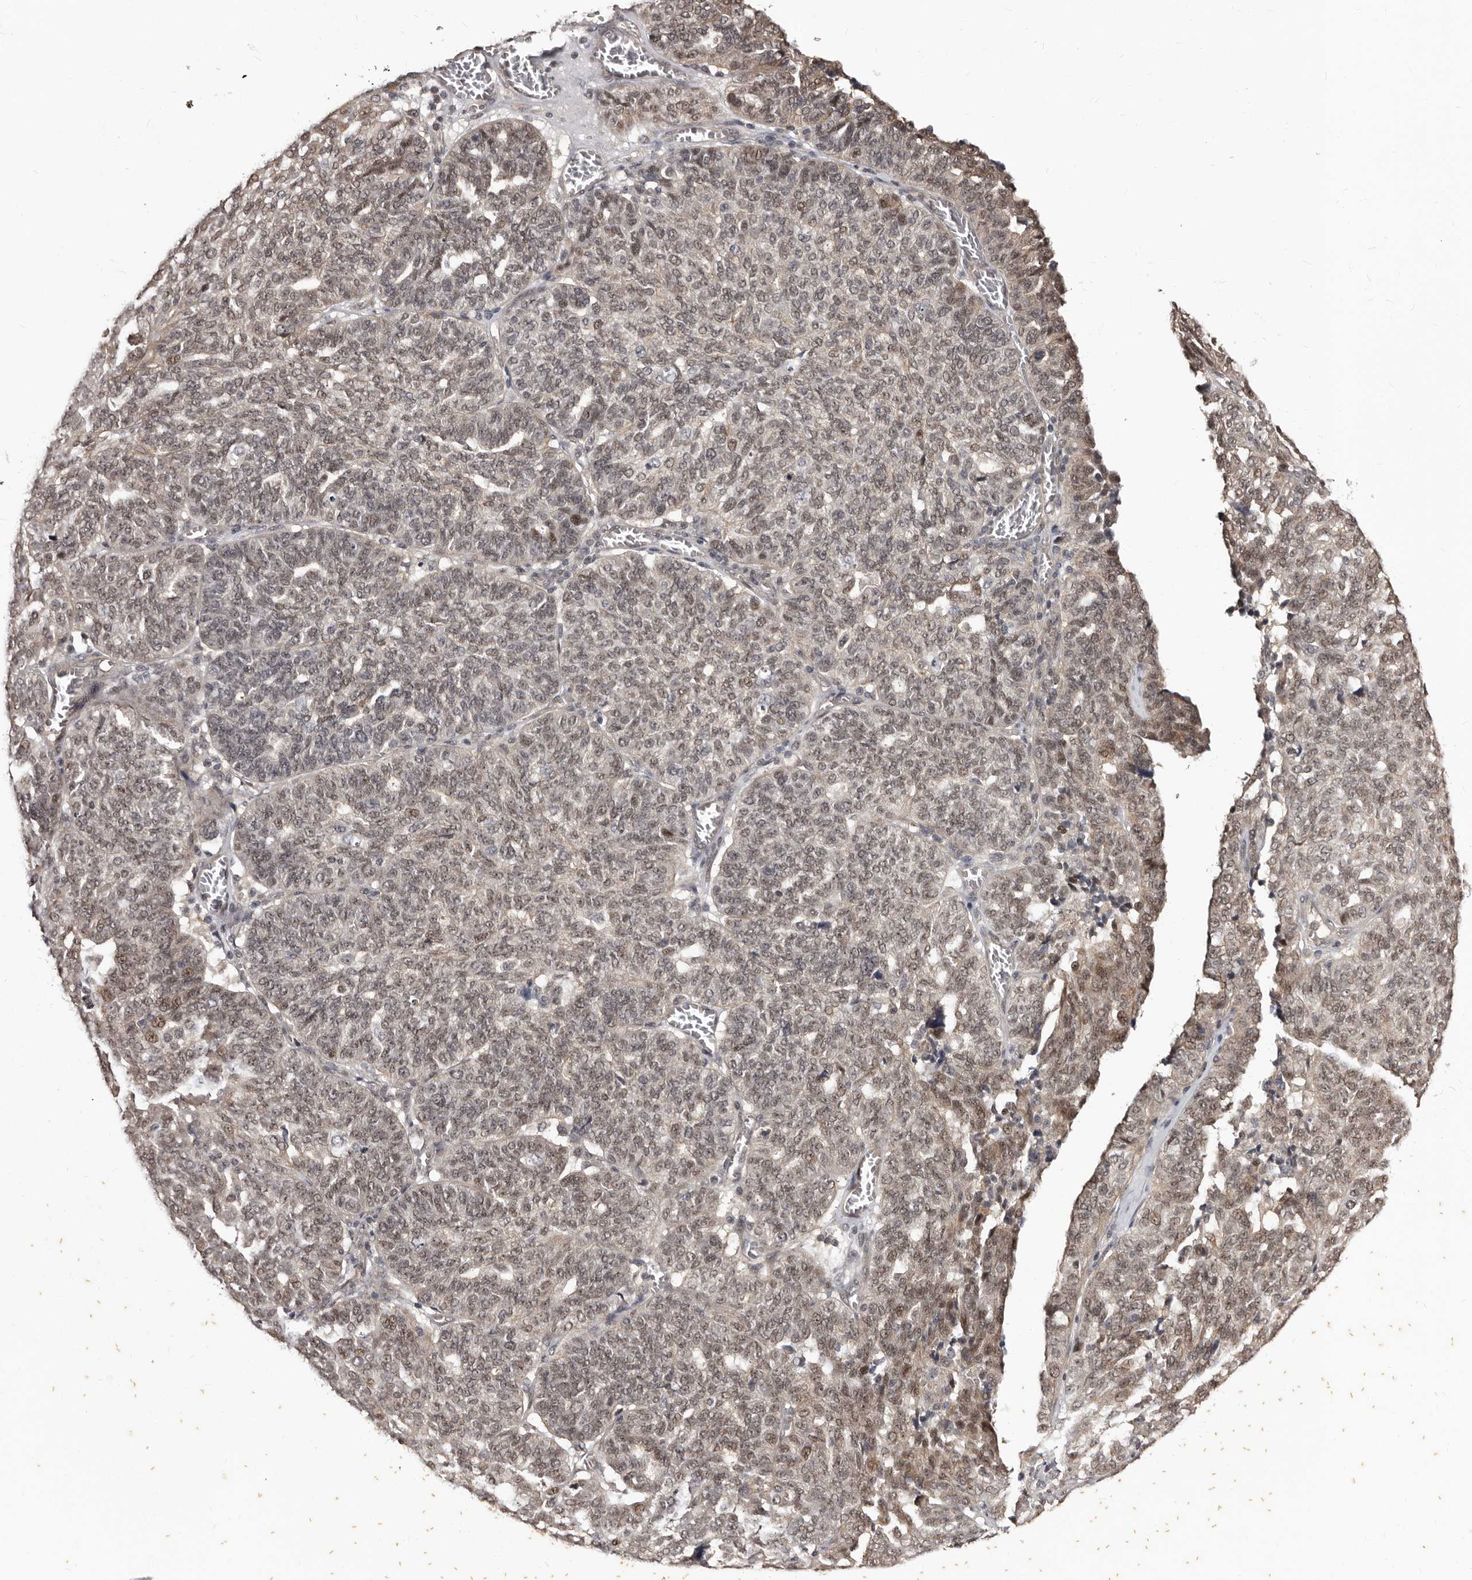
{"staining": {"intensity": "weak", "quantity": ">75%", "location": "nuclear"}, "tissue": "ovarian cancer", "cell_type": "Tumor cells", "image_type": "cancer", "snomed": [{"axis": "morphology", "description": "Cystadenocarcinoma, serous, NOS"}, {"axis": "topography", "description": "Ovary"}], "caption": "Protein staining of ovarian serous cystadenocarcinoma tissue exhibits weak nuclear positivity in about >75% of tumor cells. The staining was performed using DAB, with brown indicating positive protein expression. Nuclei are stained blue with hematoxylin.", "gene": "TBC1D22B", "patient": {"sex": "female", "age": 59}}